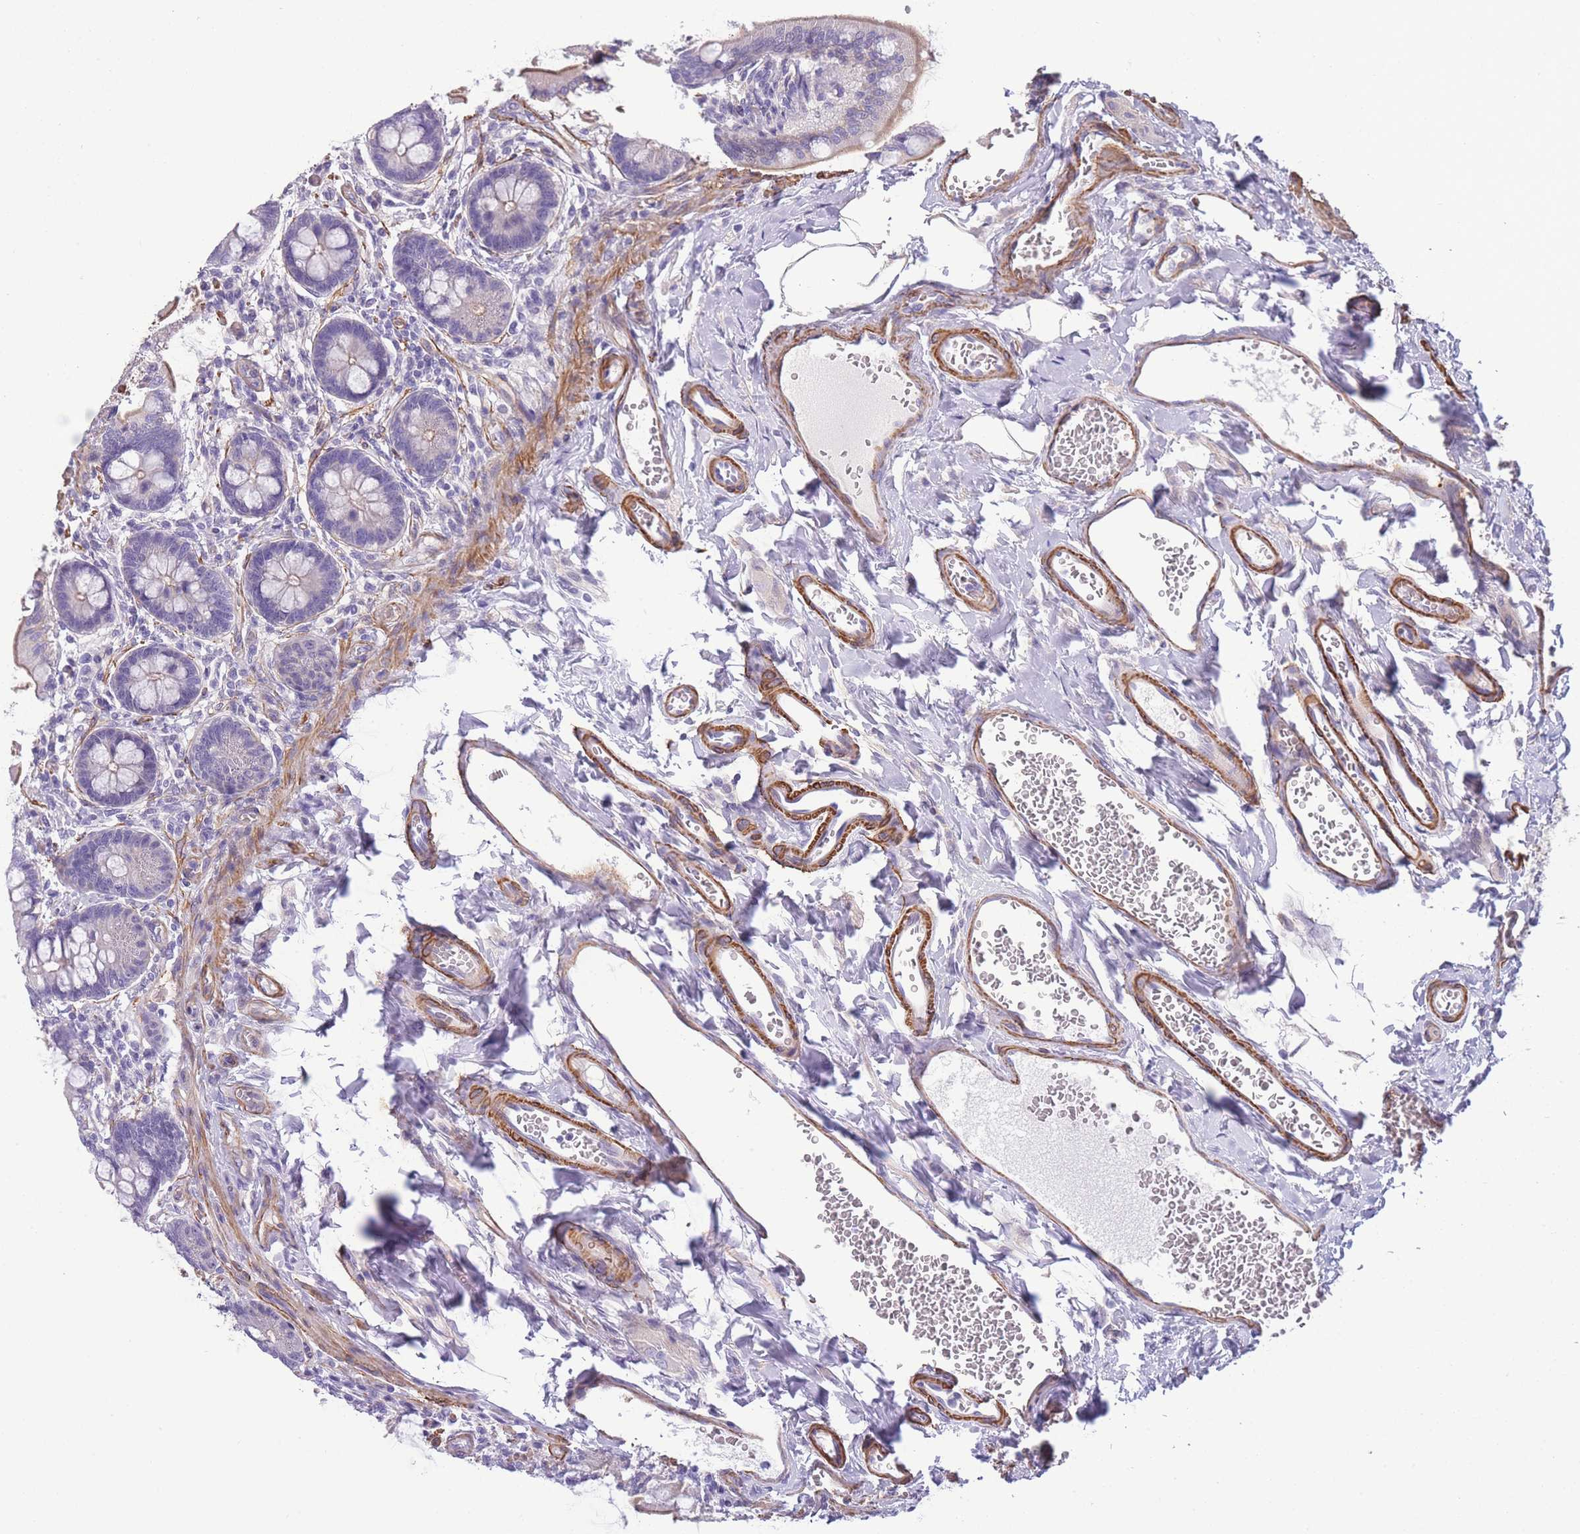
{"staining": {"intensity": "moderate", "quantity": "25%-75%", "location": "cytoplasmic/membranous"}, "tissue": "small intestine", "cell_type": "Glandular cells", "image_type": "normal", "snomed": [{"axis": "morphology", "description": "Normal tissue, NOS"}, {"axis": "topography", "description": "Small intestine"}], "caption": "Protein staining of benign small intestine displays moderate cytoplasmic/membranous staining in approximately 25%-75% of glandular cells.", "gene": "FAM124A", "patient": {"sex": "male", "age": 52}}